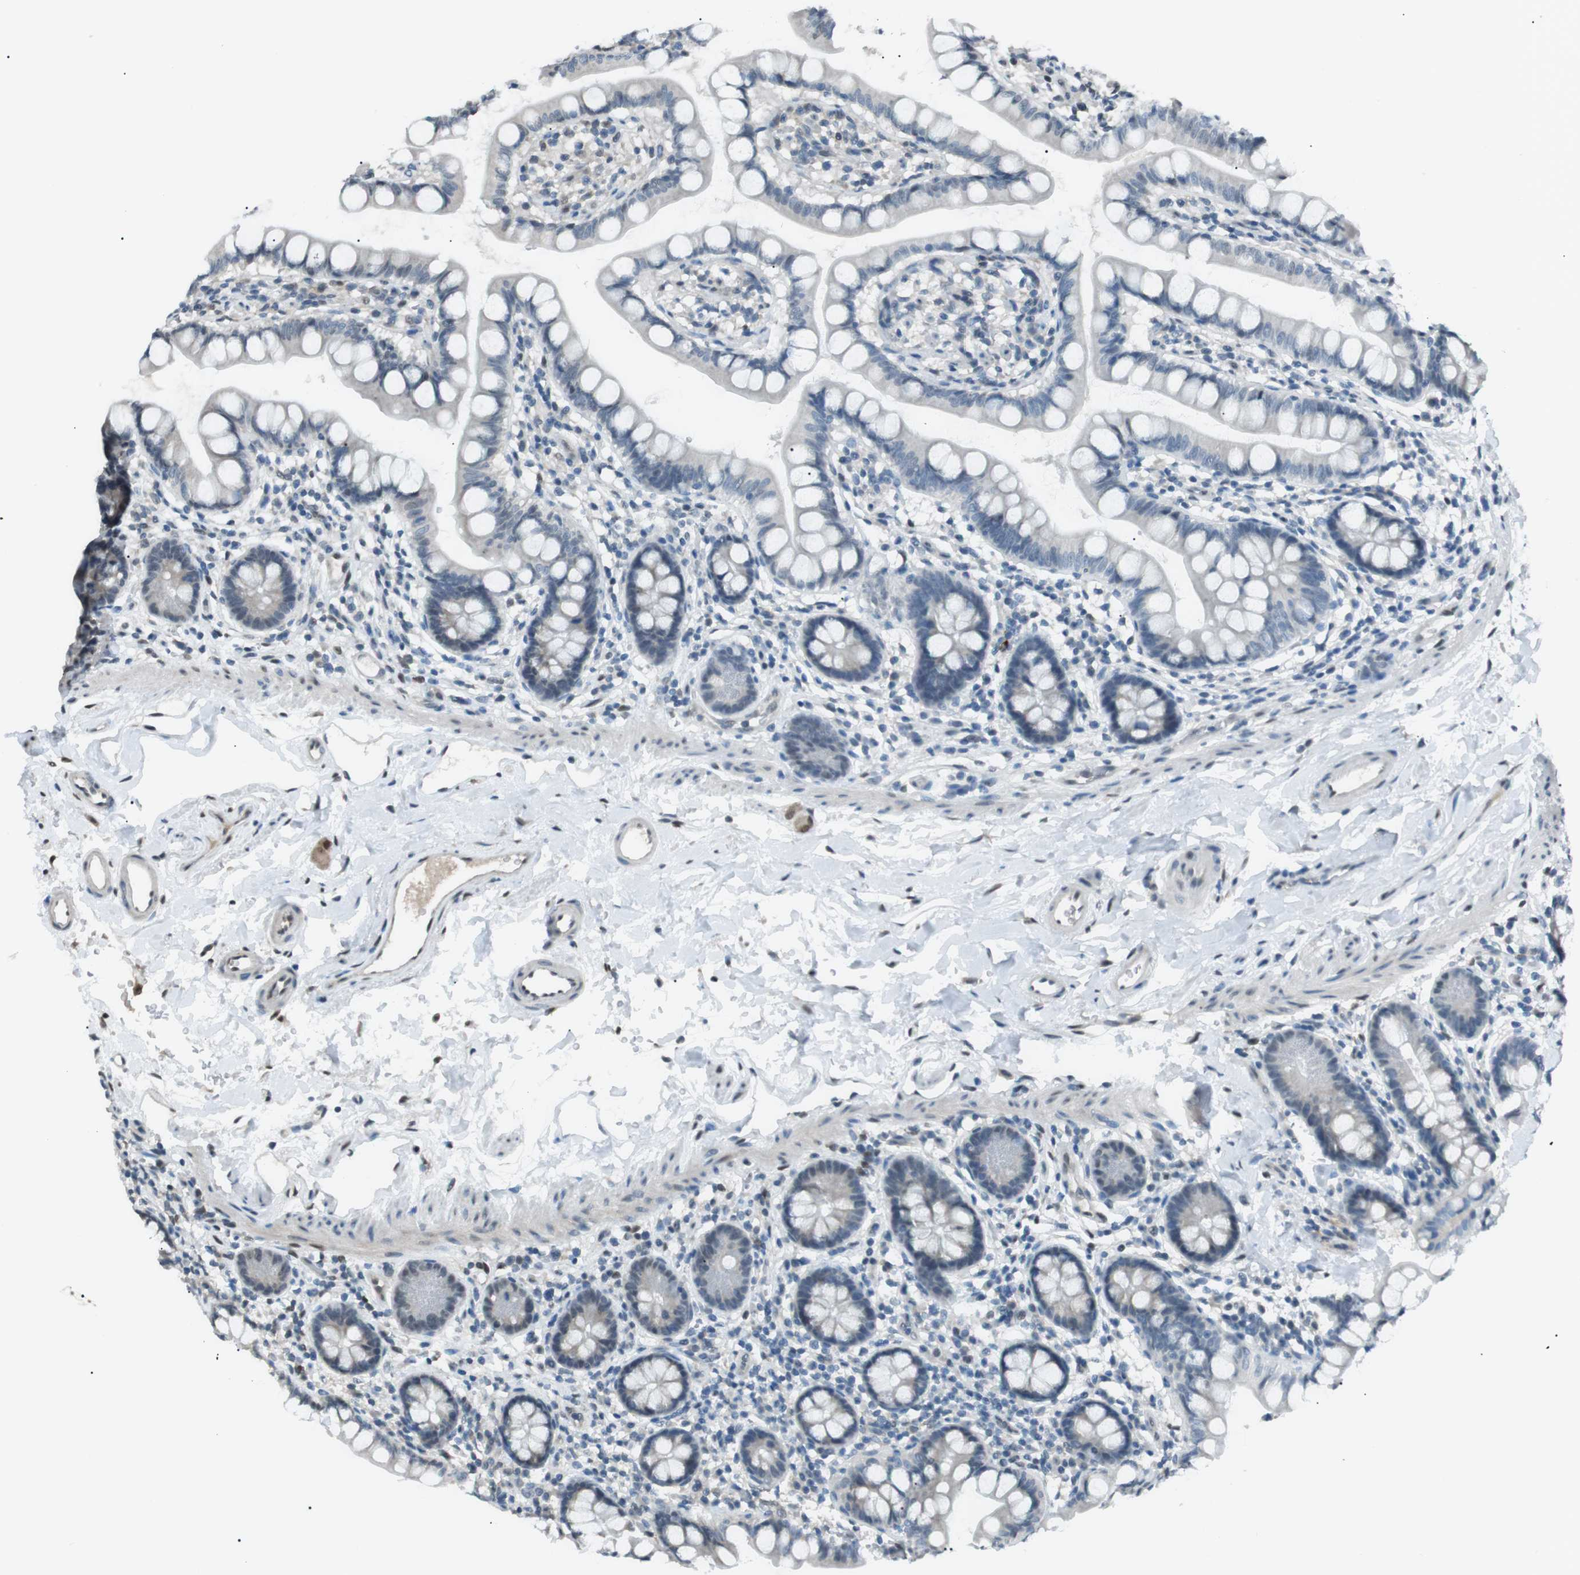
{"staining": {"intensity": "negative", "quantity": "none", "location": "none"}, "tissue": "small intestine", "cell_type": "Glandular cells", "image_type": "normal", "snomed": [{"axis": "morphology", "description": "Normal tissue, NOS"}, {"axis": "topography", "description": "Small intestine"}], "caption": "Small intestine stained for a protein using immunohistochemistry demonstrates no positivity glandular cells.", "gene": "SRPK2", "patient": {"sex": "female", "age": 84}}